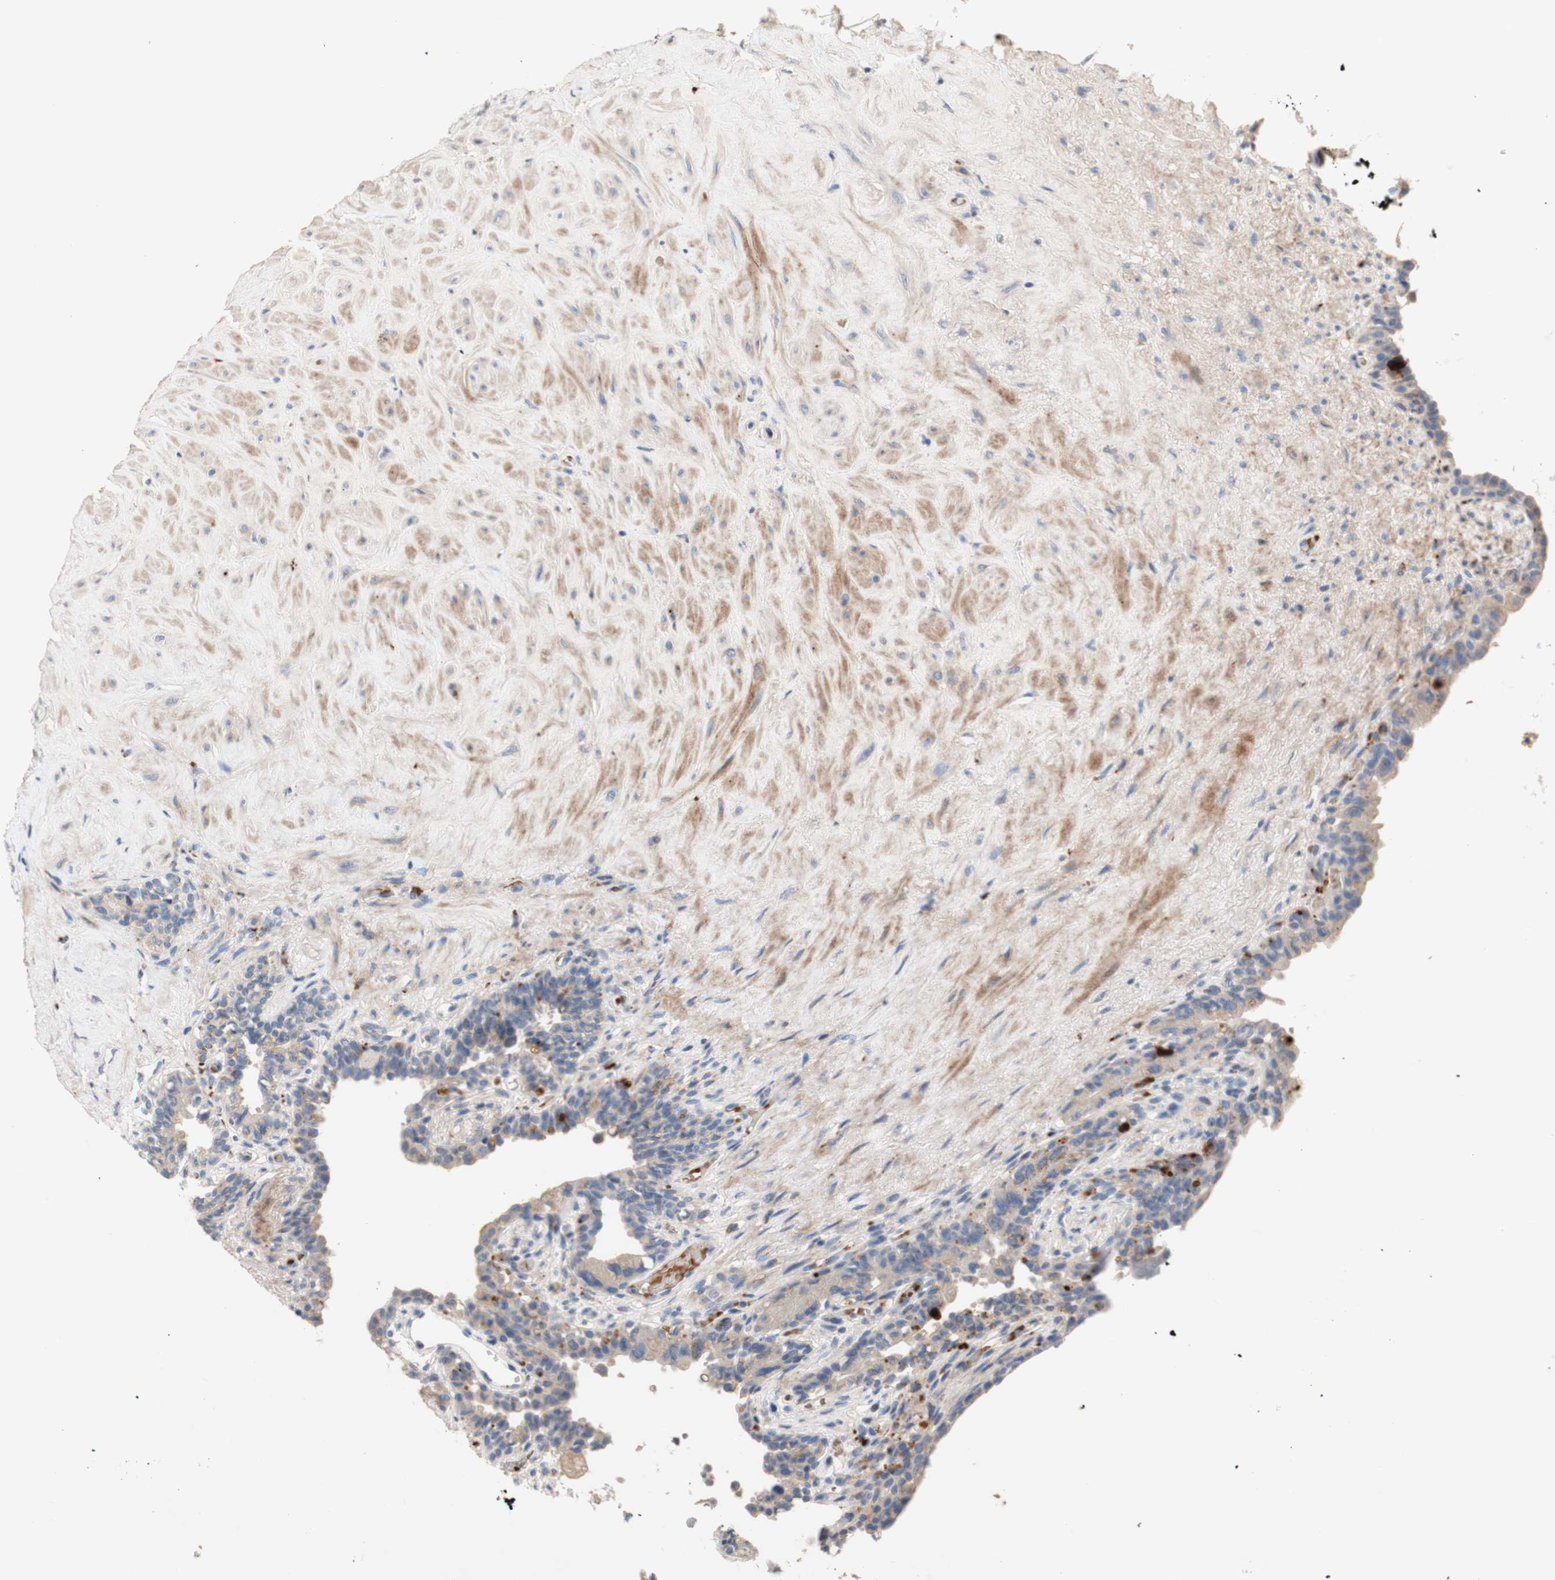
{"staining": {"intensity": "weak", "quantity": ">75%", "location": "cytoplasmic/membranous"}, "tissue": "seminal vesicle", "cell_type": "Glandular cells", "image_type": "normal", "snomed": [{"axis": "morphology", "description": "Normal tissue, NOS"}, {"axis": "topography", "description": "Seminal veicle"}], "caption": "Seminal vesicle was stained to show a protein in brown. There is low levels of weak cytoplasmic/membranous expression in approximately >75% of glandular cells.", "gene": "CDON", "patient": {"sex": "male", "age": 63}}